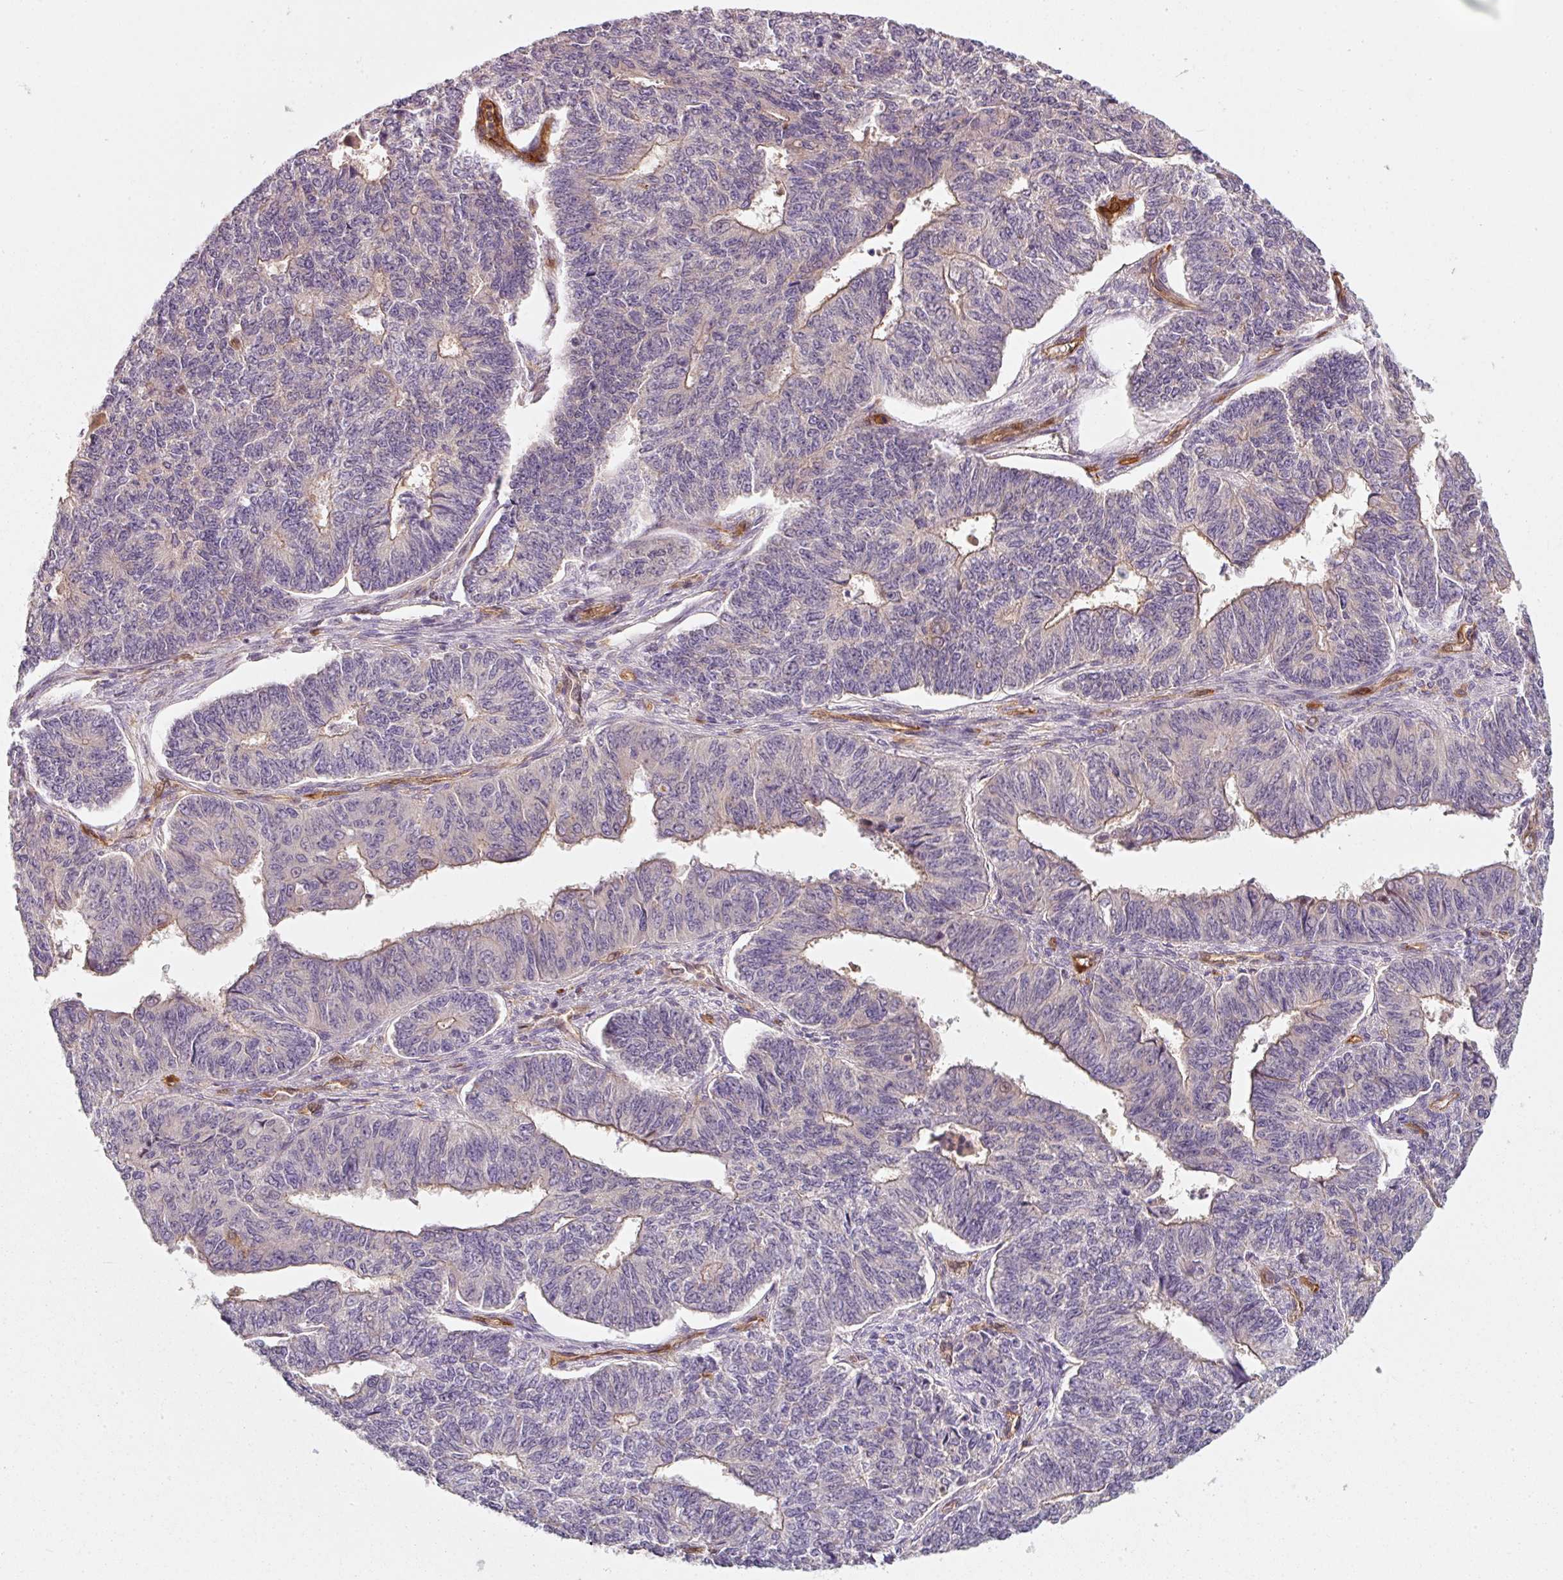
{"staining": {"intensity": "negative", "quantity": "none", "location": "none"}, "tissue": "endometrial cancer", "cell_type": "Tumor cells", "image_type": "cancer", "snomed": [{"axis": "morphology", "description": "Adenocarcinoma, NOS"}, {"axis": "topography", "description": "Endometrium"}], "caption": "High power microscopy image of an immunohistochemistry photomicrograph of adenocarcinoma (endometrial), revealing no significant positivity in tumor cells.", "gene": "IQGAP2", "patient": {"sex": "female", "age": 32}}